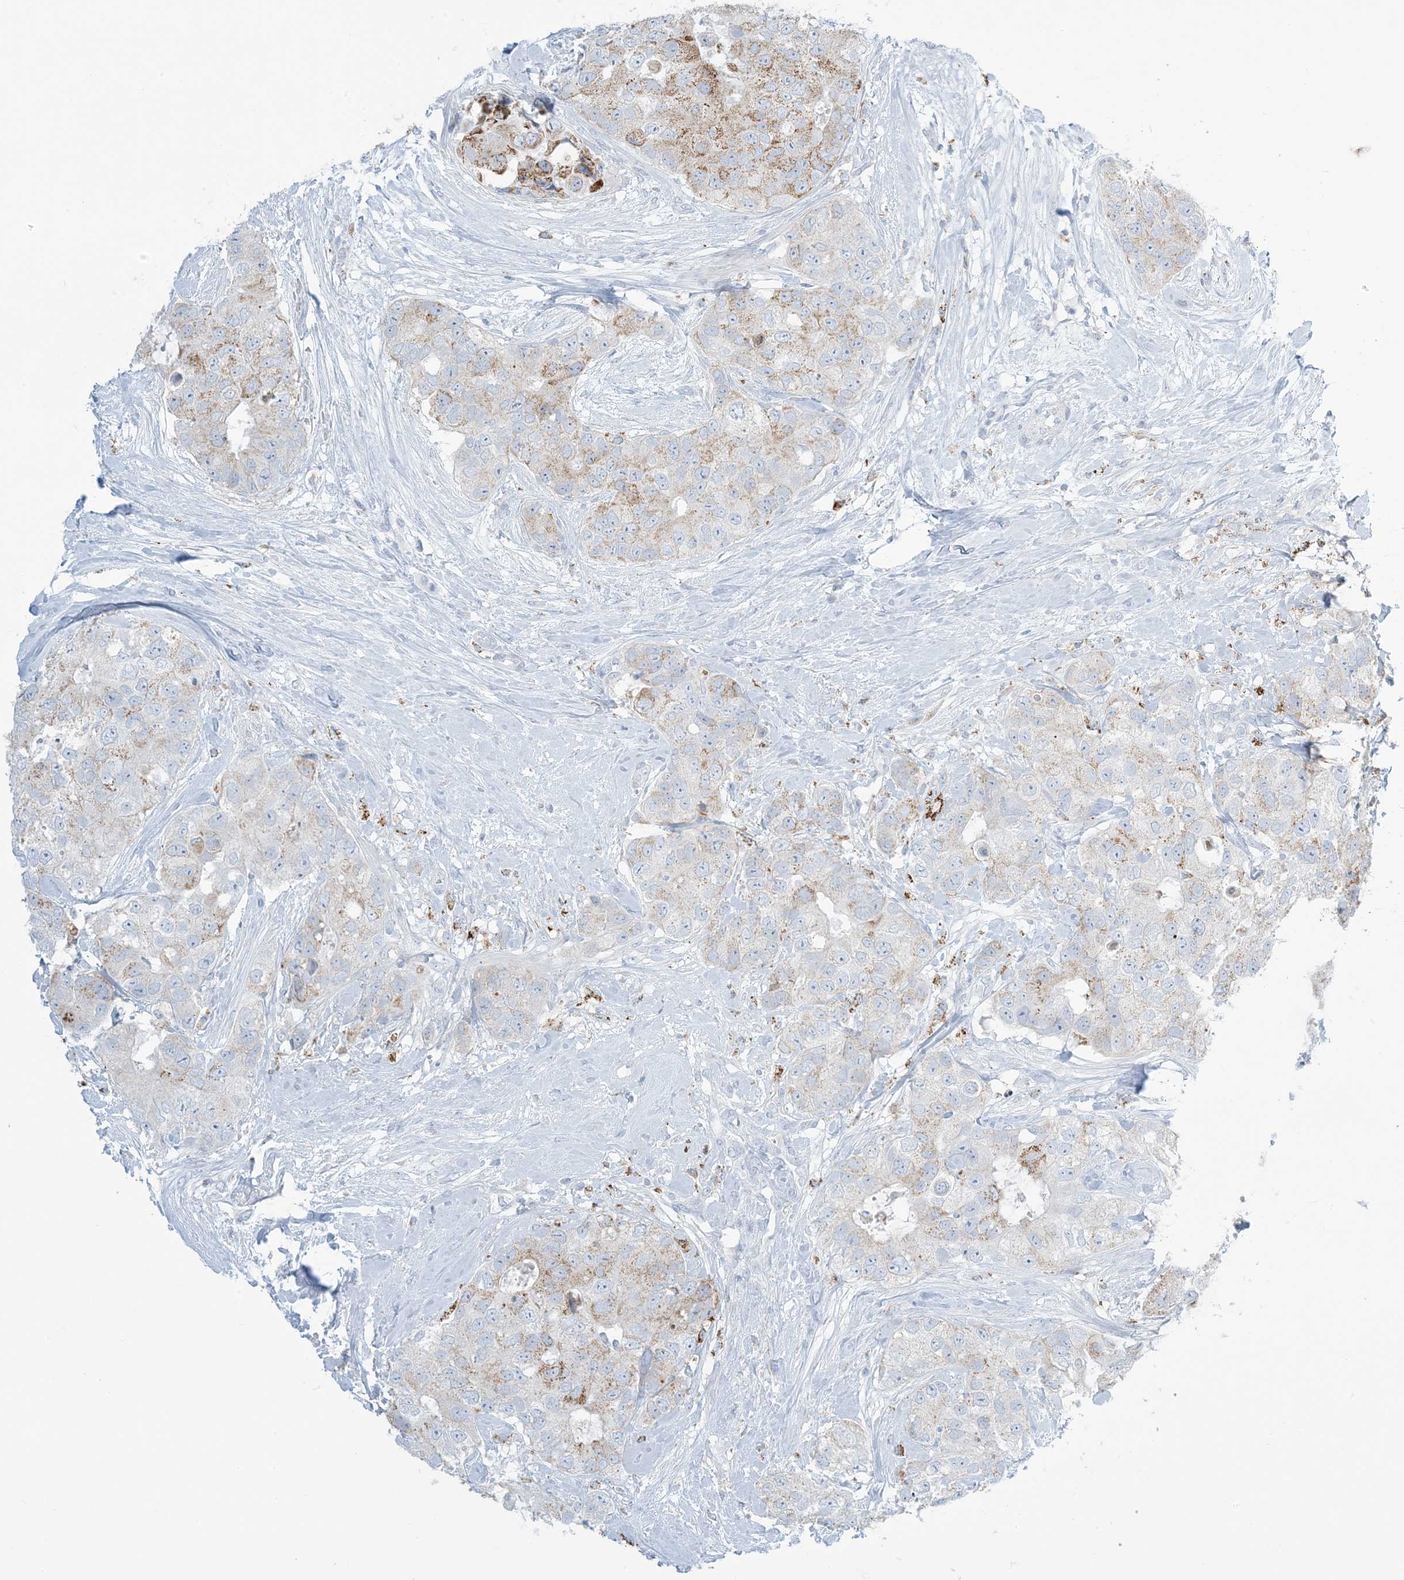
{"staining": {"intensity": "weak", "quantity": "25%-75%", "location": "cytoplasmic/membranous"}, "tissue": "breast cancer", "cell_type": "Tumor cells", "image_type": "cancer", "snomed": [{"axis": "morphology", "description": "Duct carcinoma"}, {"axis": "topography", "description": "Breast"}], "caption": "Human breast cancer stained for a protein (brown) displays weak cytoplasmic/membranous positive staining in approximately 25%-75% of tumor cells.", "gene": "ZDHHC4", "patient": {"sex": "female", "age": 62}}